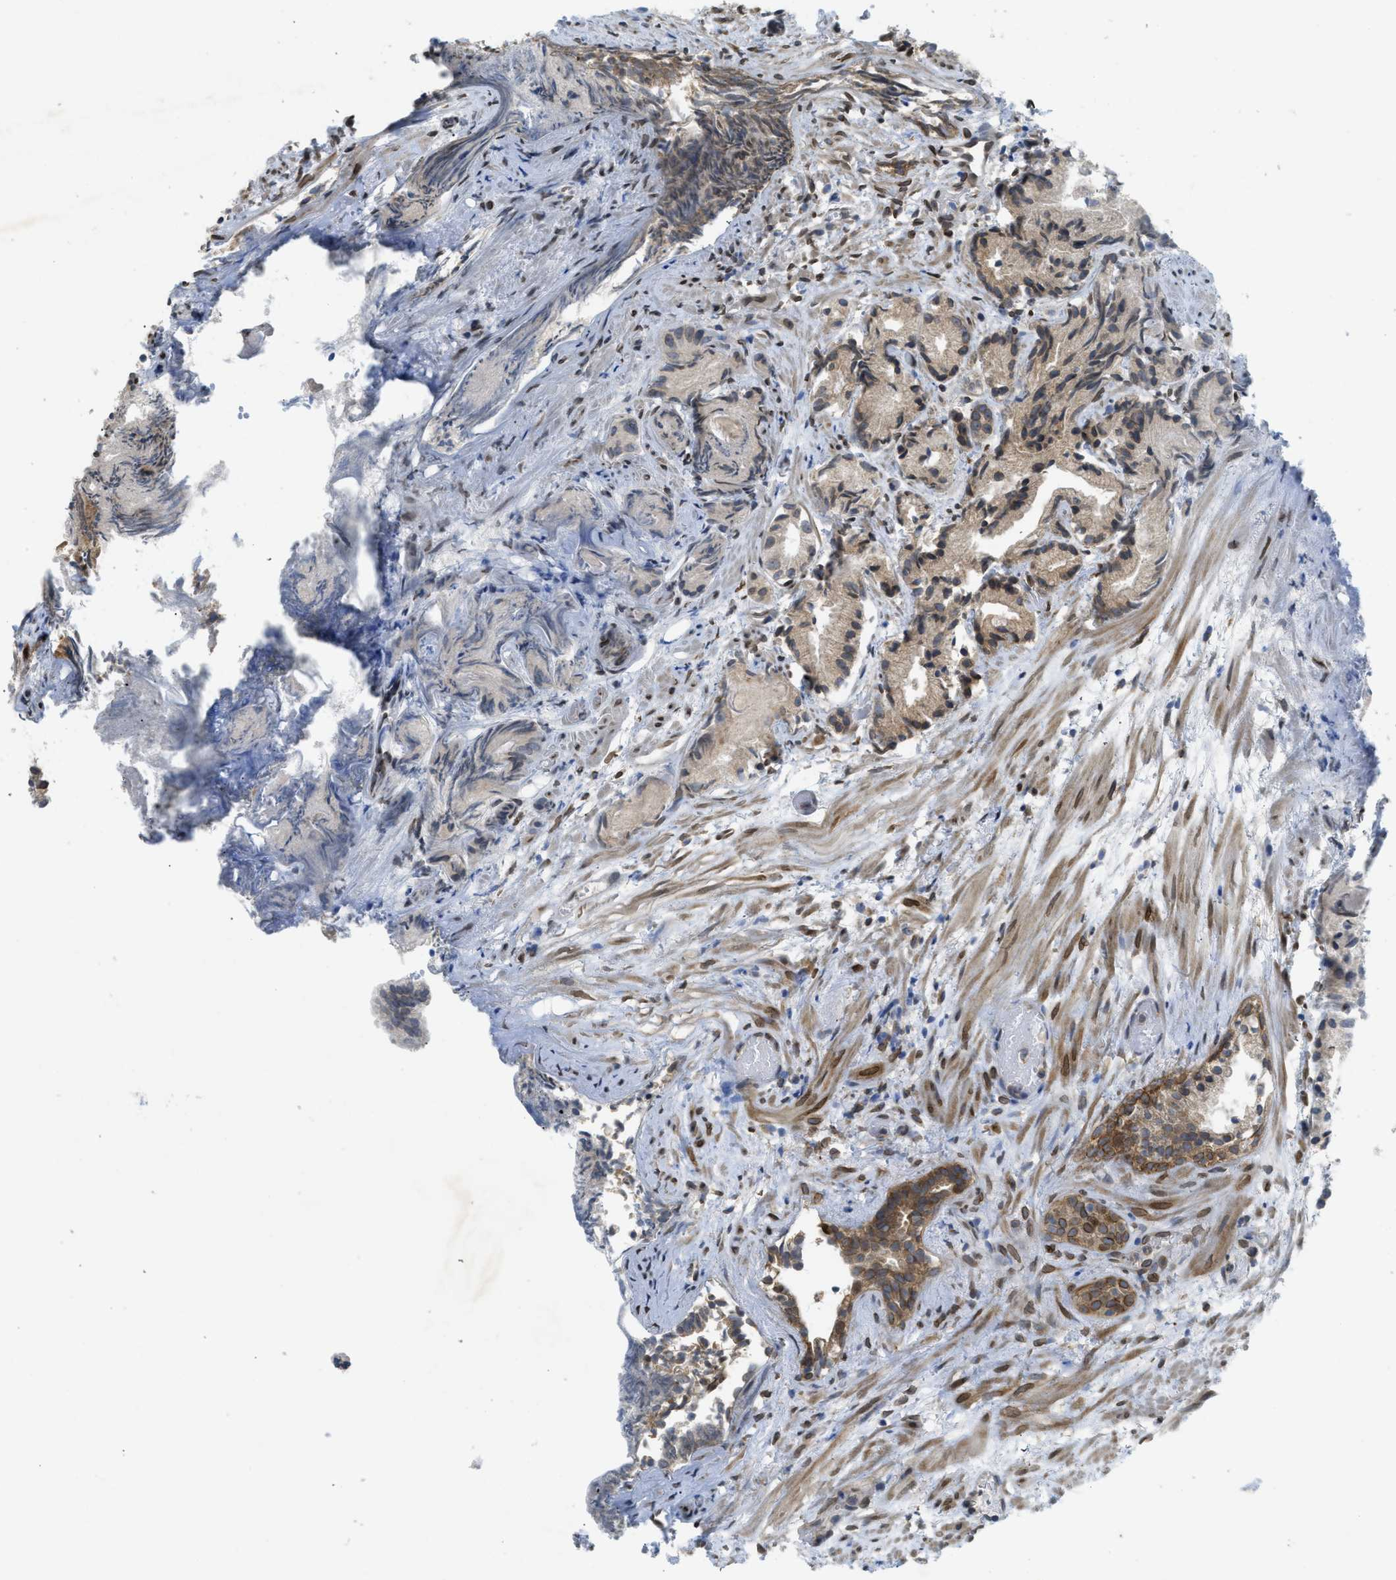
{"staining": {"intensity": "moderate", "quantity": ">75%", "location": "cytoplasmic/membranous"}, "tissue": "prostate cancer", "cell_type": "Tumor cells", "image_type": "cancer", "snomed": [{"axis": "morphology", "description": "Adenocarcinoma, Low grade"}, {"axis": "topography", "description": "Prostate"}], "caption": "The histopathology image exhibits a brown stain indicating the presence of a protein in the cytoplasmic/membranous of tumor cells in prostate cancer (low-grade adenocarcinoma).", "gene": "EIF2AK3", "patient": {"sex": "male", "age": 89}}